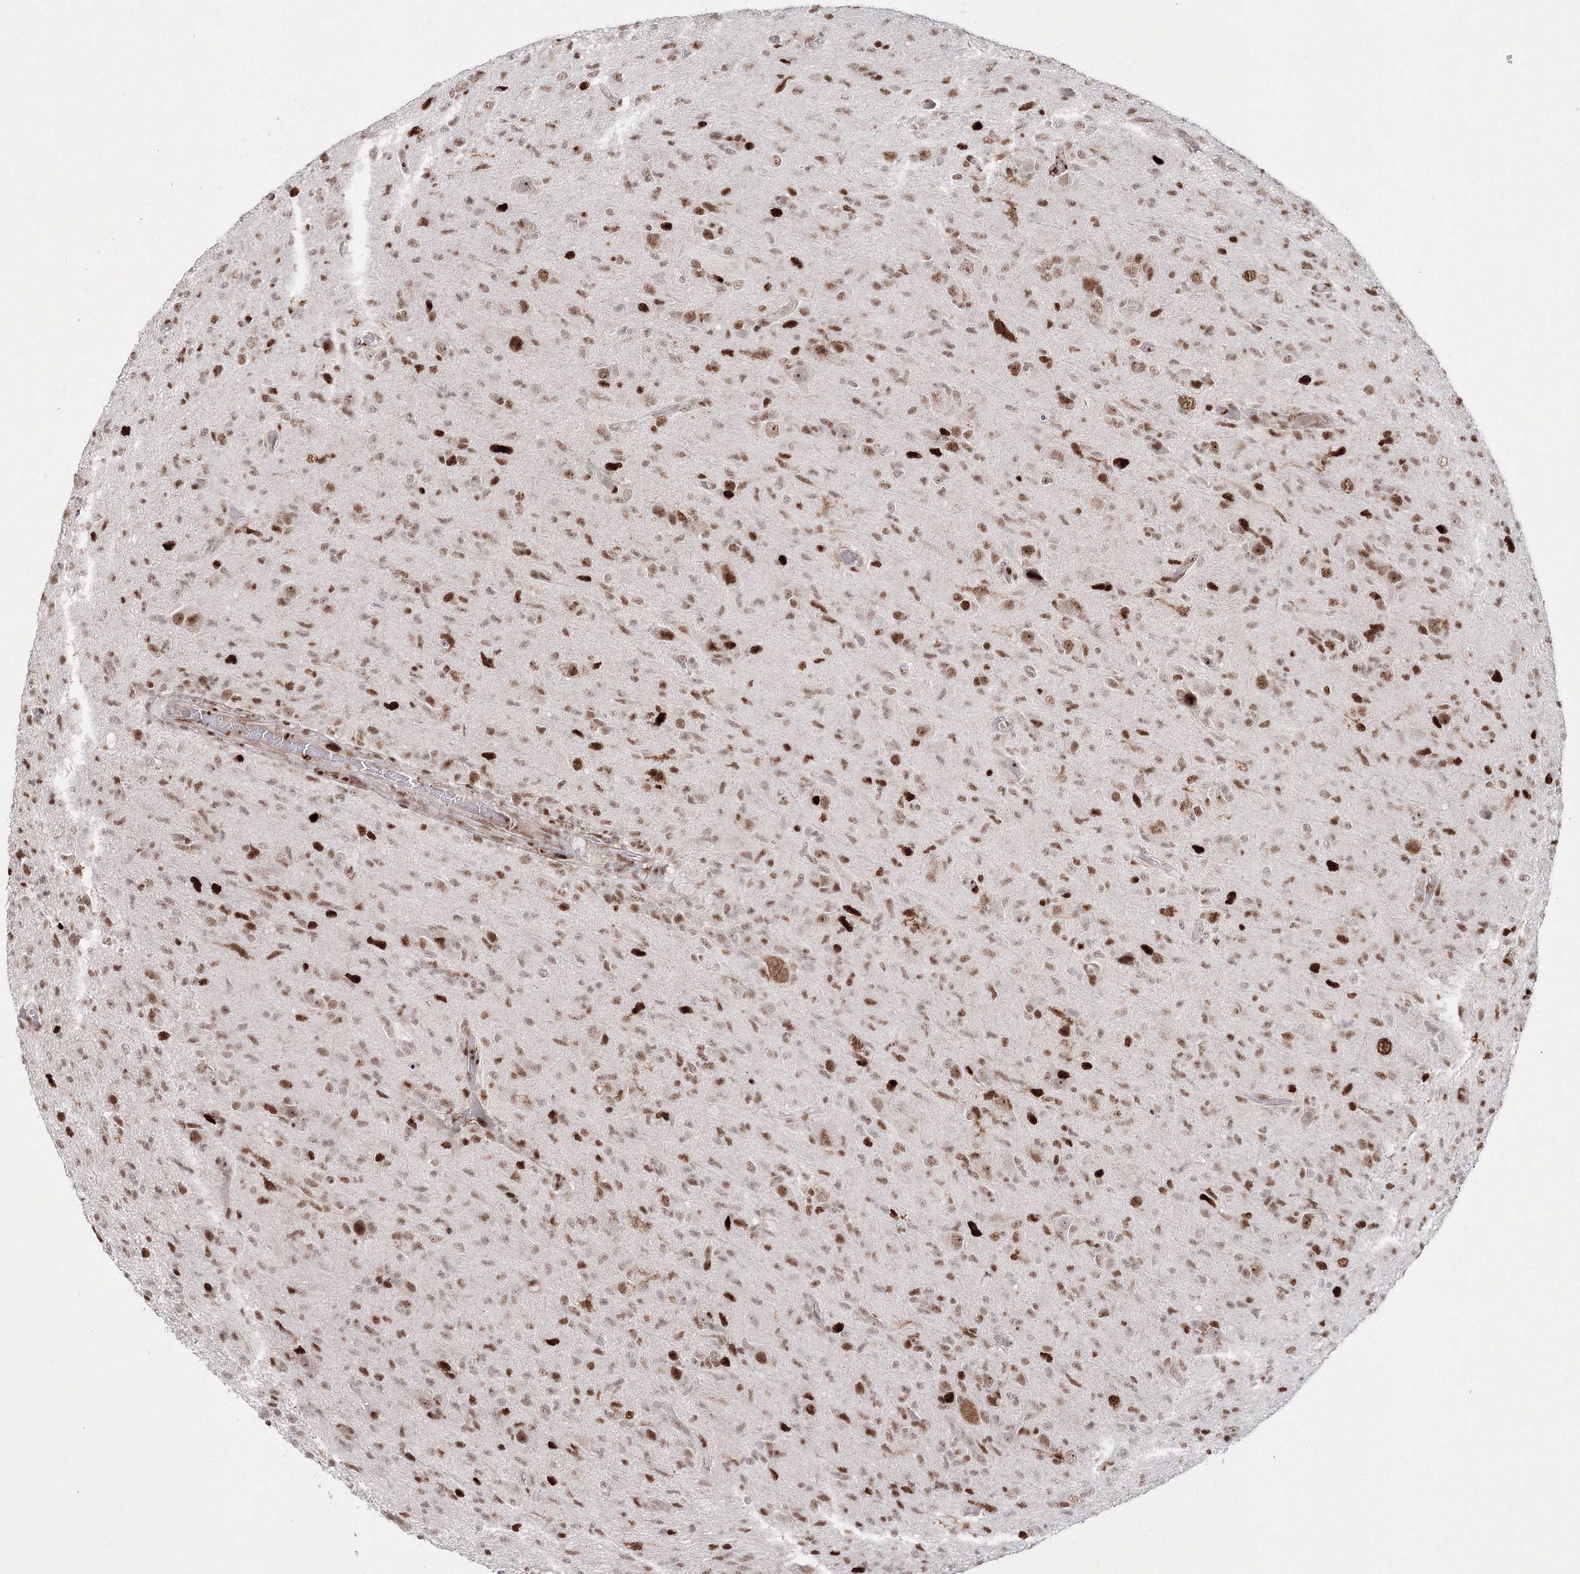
{"staining": {"intensity": "moderate", "quantity": ">75%", "location": "nuclear"}, "tissue": "glioma", "cell_type": "Tumor cells", "image_type": "cancer", "snomed": [{"axis": "morphology", "description": "Glioma, malignant, High grade"}, {"axis": "topography", "description": "Brain"}], "caption": "A brown stain labels moderate nuclear positivity of a protein in human glioma tumor cells.", "gene": "LIG1", "patient": {"sex": "female", "age": 57}}